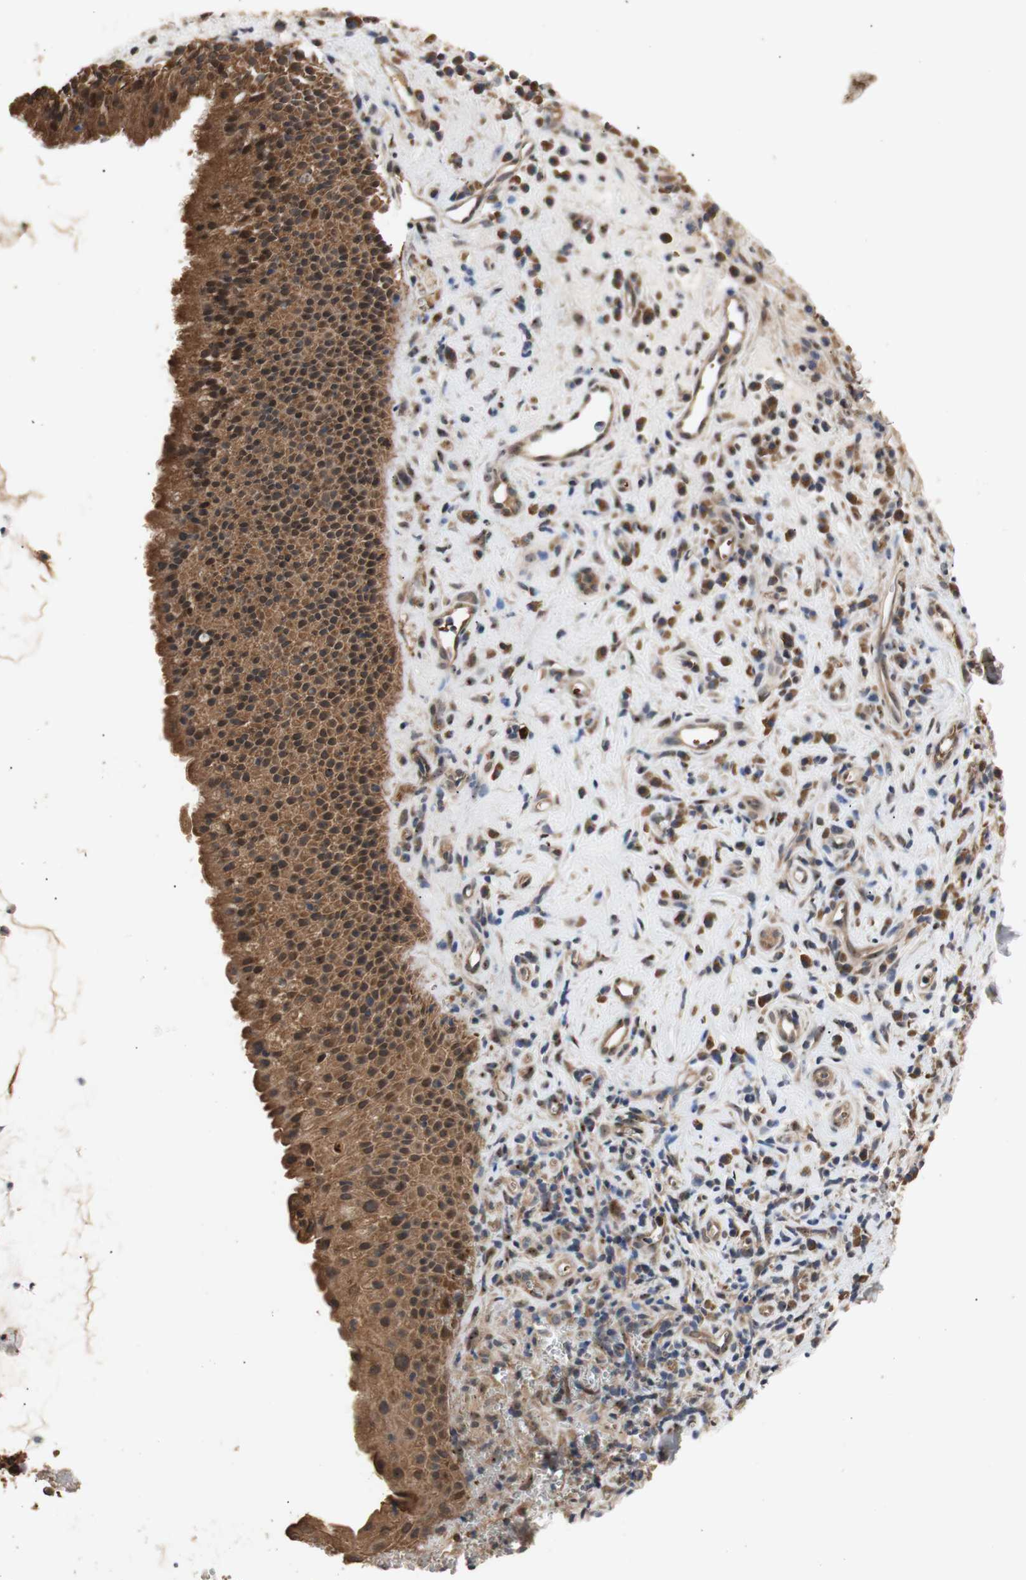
{"staining": {"intensity": "moderate", "quantity": ">75%", "location": "cytoplasmic/membranous"}, "tissue": "nasopharynx", "cell_type": "Respiratory epithelial cells", "image_type": "normal", "snomed": [{"axis": "morphology", "description": "Normal tissue, NOS"}, {"axis": "topography", "description": "Nasopharynx"}], "caption": "Immunohistochemical staining of benign human nasopharynx demonstrates >75% levels of moderate cytoplasmic/membranous protein expression in approximately >75% of respiratory epithelial cells.", "gene": "PKN1", "patient": {"sex": "female", "age": 51}}